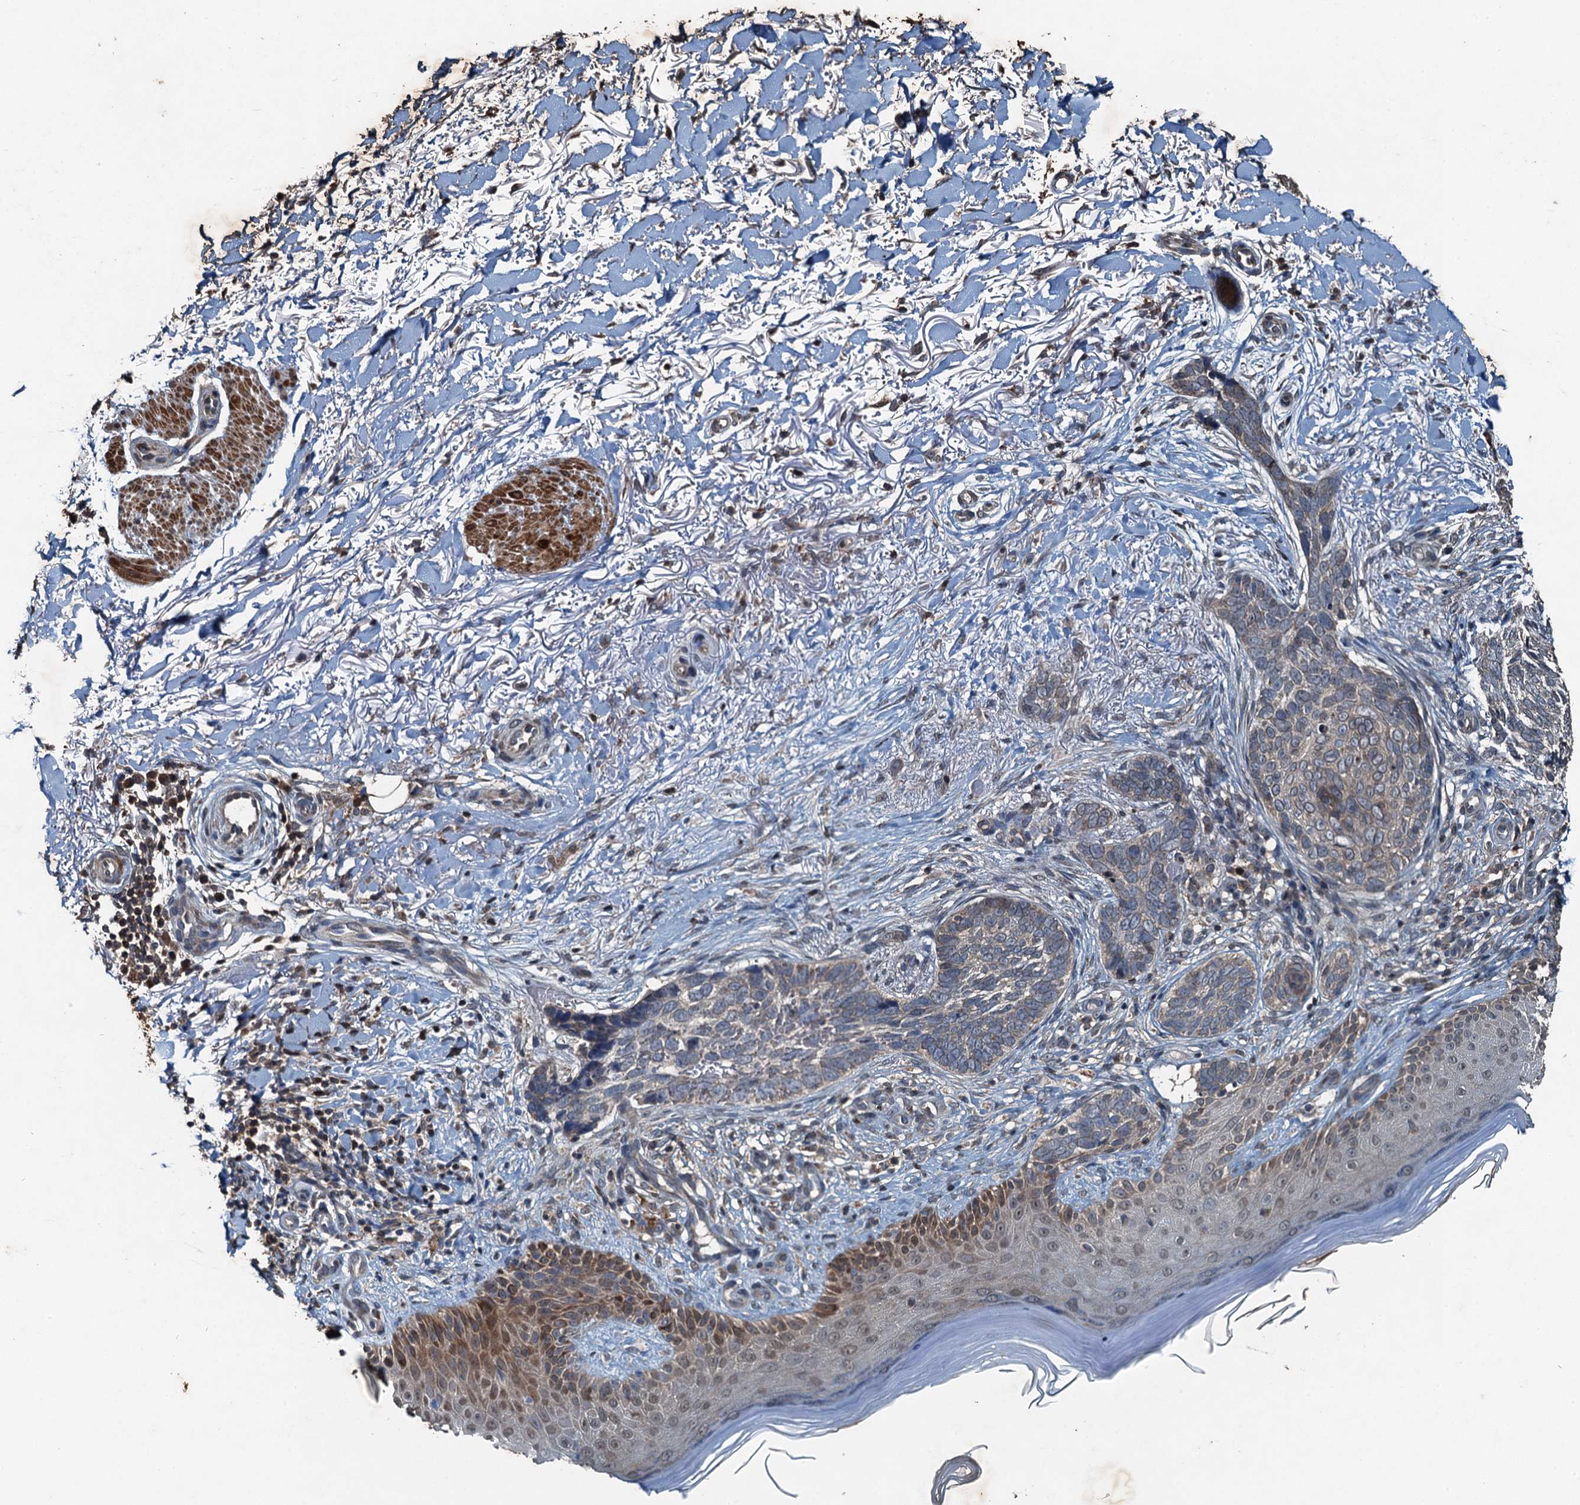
{"staining": {"intensity": "negative", "quantity": "none", "location": "none"}, "tissue": "skin cancer", "cell_type": "Tumor cells", "image_type": "cancer", "snomed": [{"axis": "morphology", "description": "Normal tissue, NOS"}, {"axis": "morphology", "description": "Basal cell carcinoma"}, {"axis": "topography", "description": "Skin"}], "caption": "A photomicrograph of human basal cell carcinoma (skin) is negative for staining in tumor cells.", "gene": "TCTN1", "patient": {"sex": "female", "age": 67}}